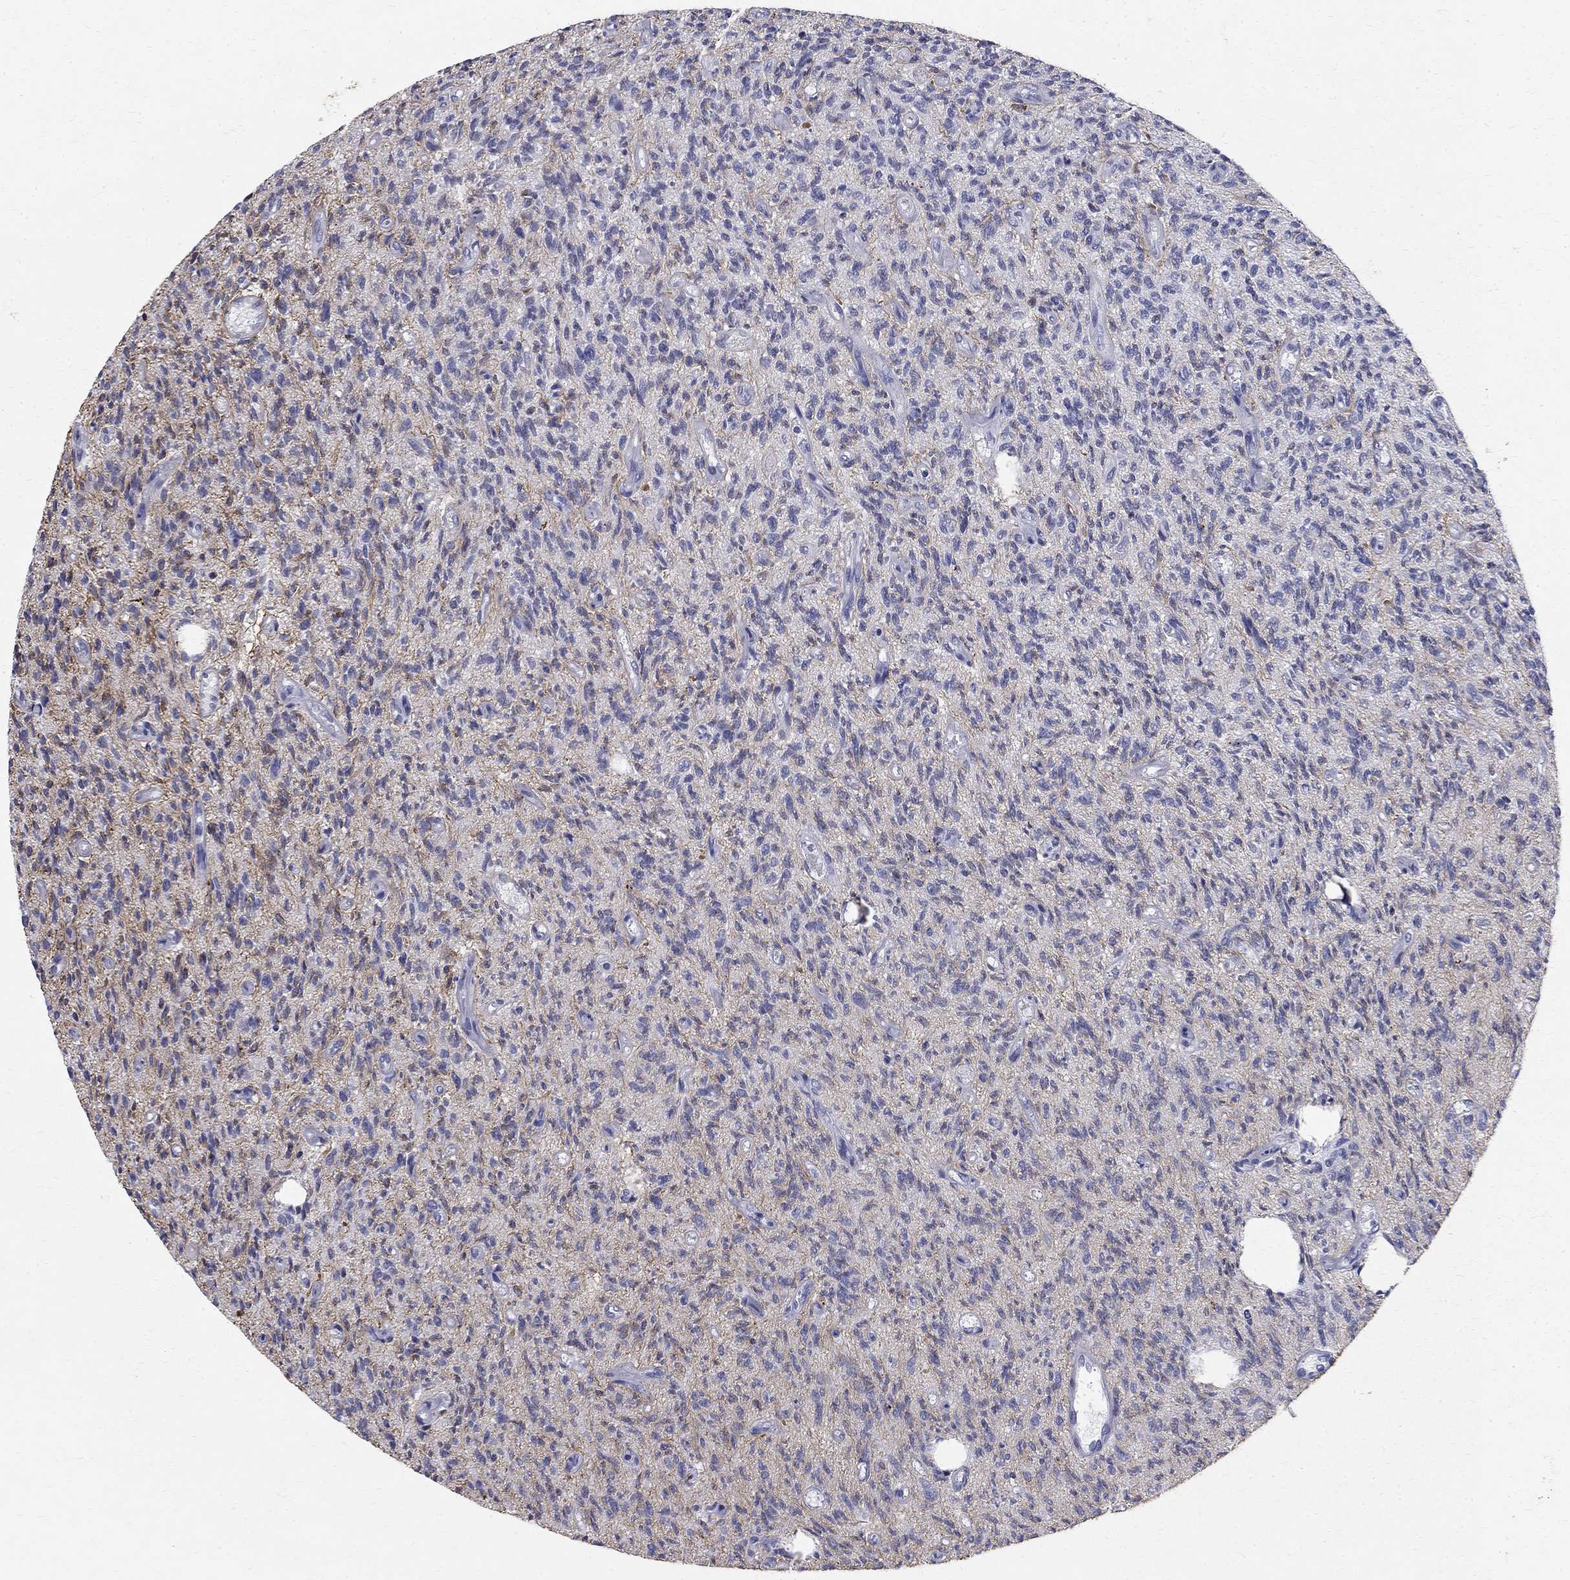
{"staining": {"intensity": "negative", "quantity": "none", "location": "none"}, "tissue": "glioma", "cell_type": "Tumor cells", "image_type": "cancer", "snomed": [{"axis": "morphology", "description": "Glioma, malignant, High grade"}, {"axis": "topography", "description": "Brain"}], "caption": "Immunohistochemical staining of human high-grade glioma (malignant) displays no significant staining in tumor cells.", "gene": "CLIC6", "patient": {"sex": "male", "age": 64}}